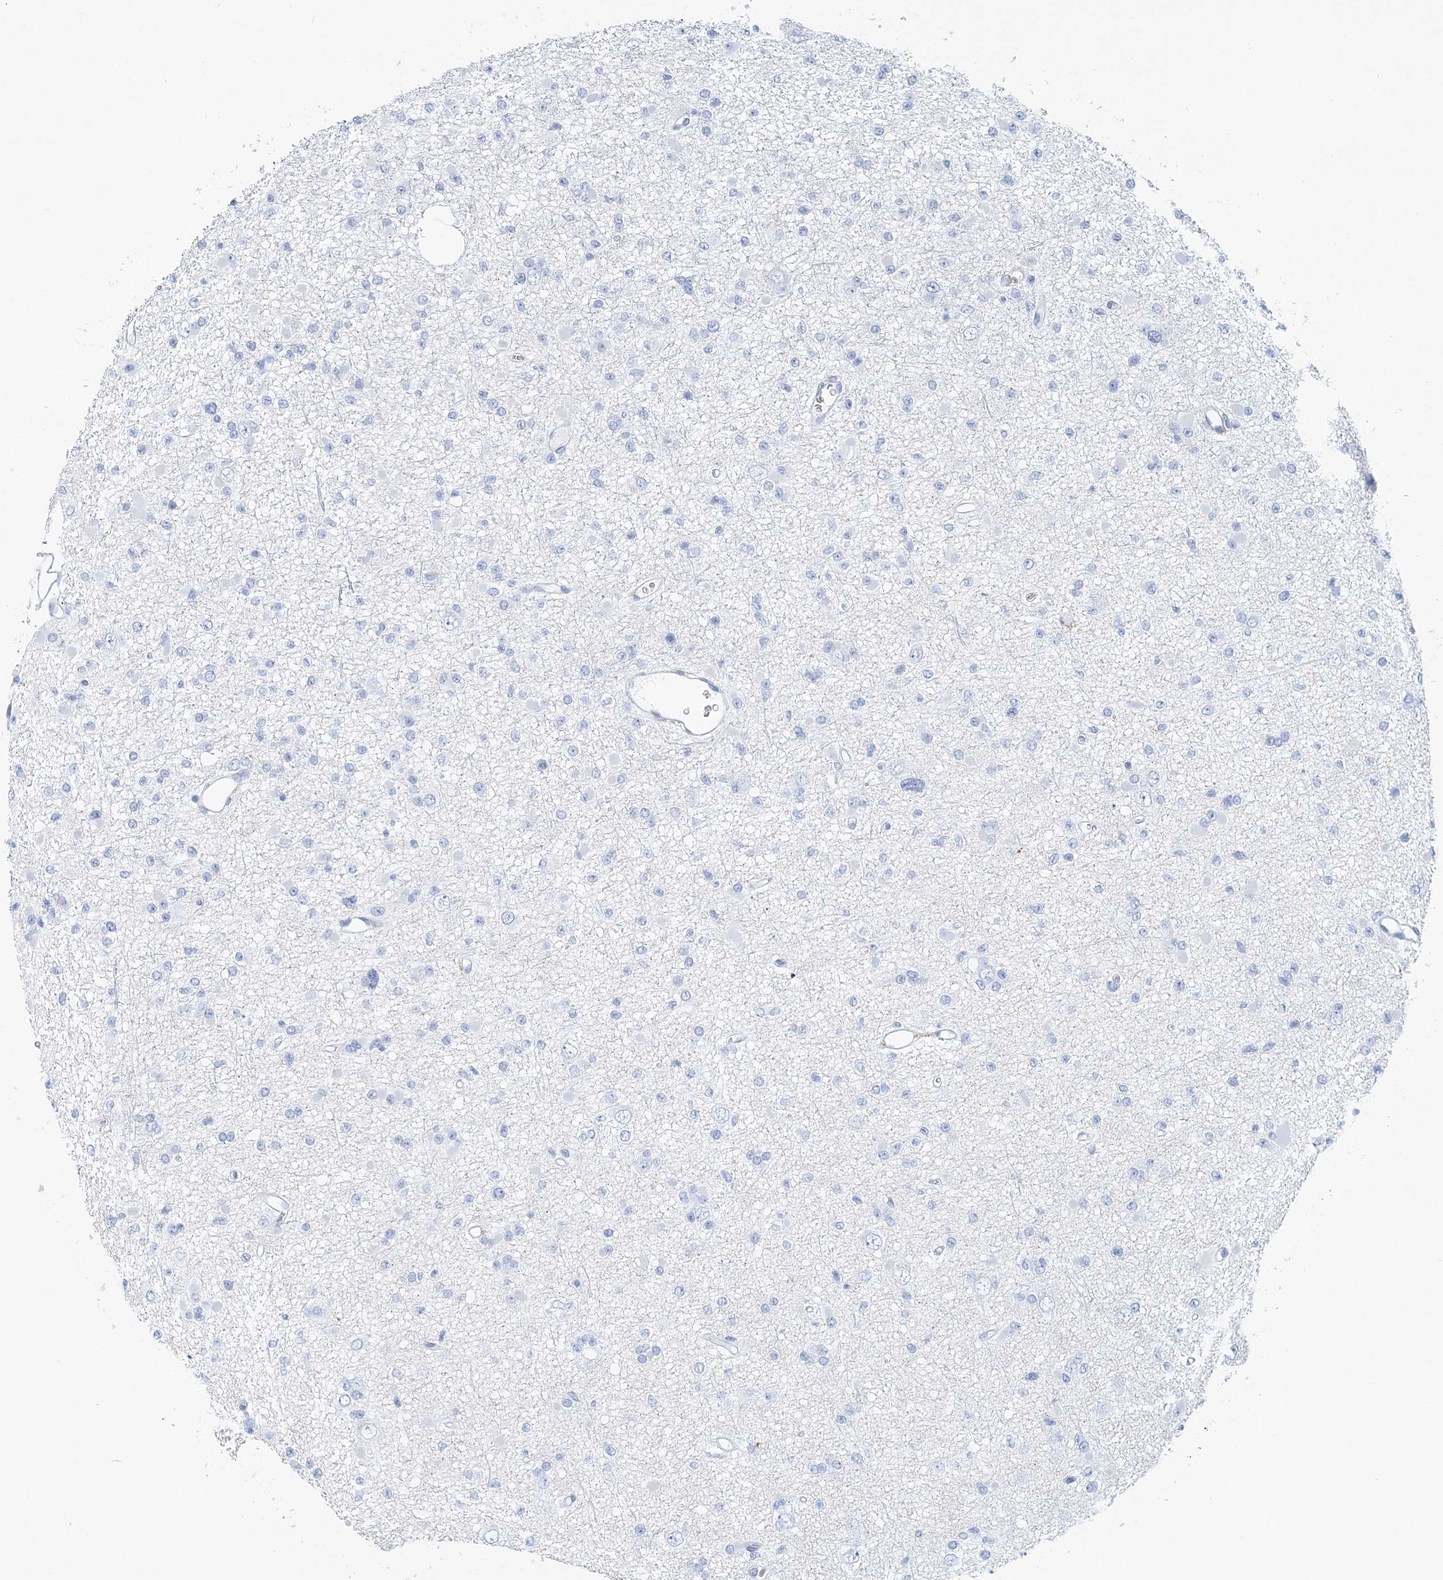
{"staining": {"intensity": "negative", "quantity": "none", "location": "none"}, "tissue": "glioma", "cell_type": "Tumor cells", "image_type": "cancer", "snomed": [{"axis": "morphology", "description": "Glioma, malignant, Low grade"}, {"axis": "topography", "description": "Brain"}], "caption": "Tumor cells show no significant protein positivity in malignant low-grade glioma. (Brightfield microscopy of DAB IHC at high magnification).", "gene": "NKX6-1", "patient": {"sex": "female", "age": 22}}